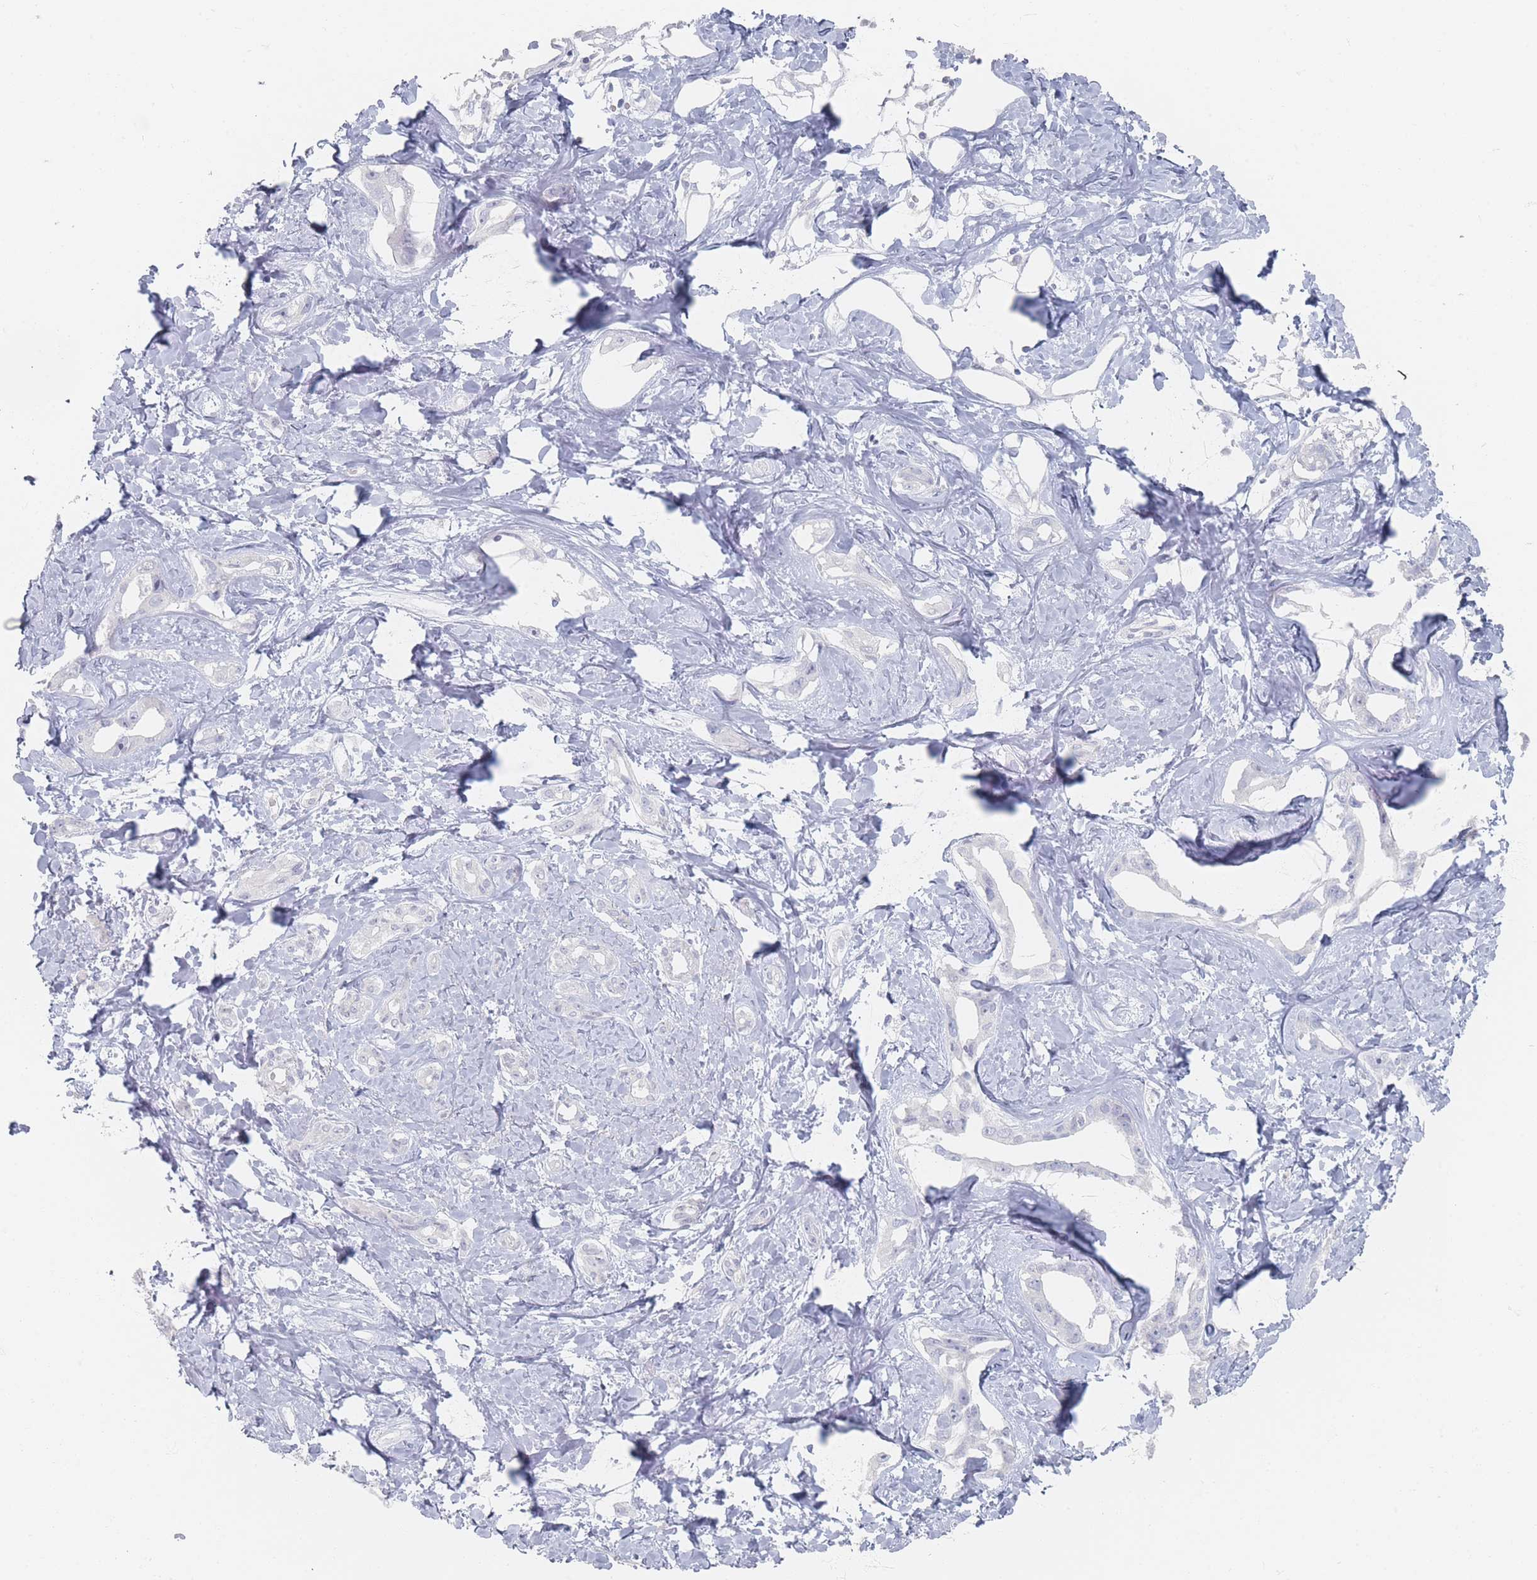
{"staining": {"intensity": "negative", "quantity": "none", "location": "none"}, "tissue": "liver cancer", "cell_type": "Tumor cells", "image_type": "cancer", "snomed": [{"axis": "morphology", "description": "Cholangiocarcinoma"}, {"axis": "topography", "description": "Liver"}], "caption": "The photomicrograph shows no staining of tumor cells in liver cholangiocarcinoma.", "gene": "CD37", "patient": {"sex": "male", "age": 59}}